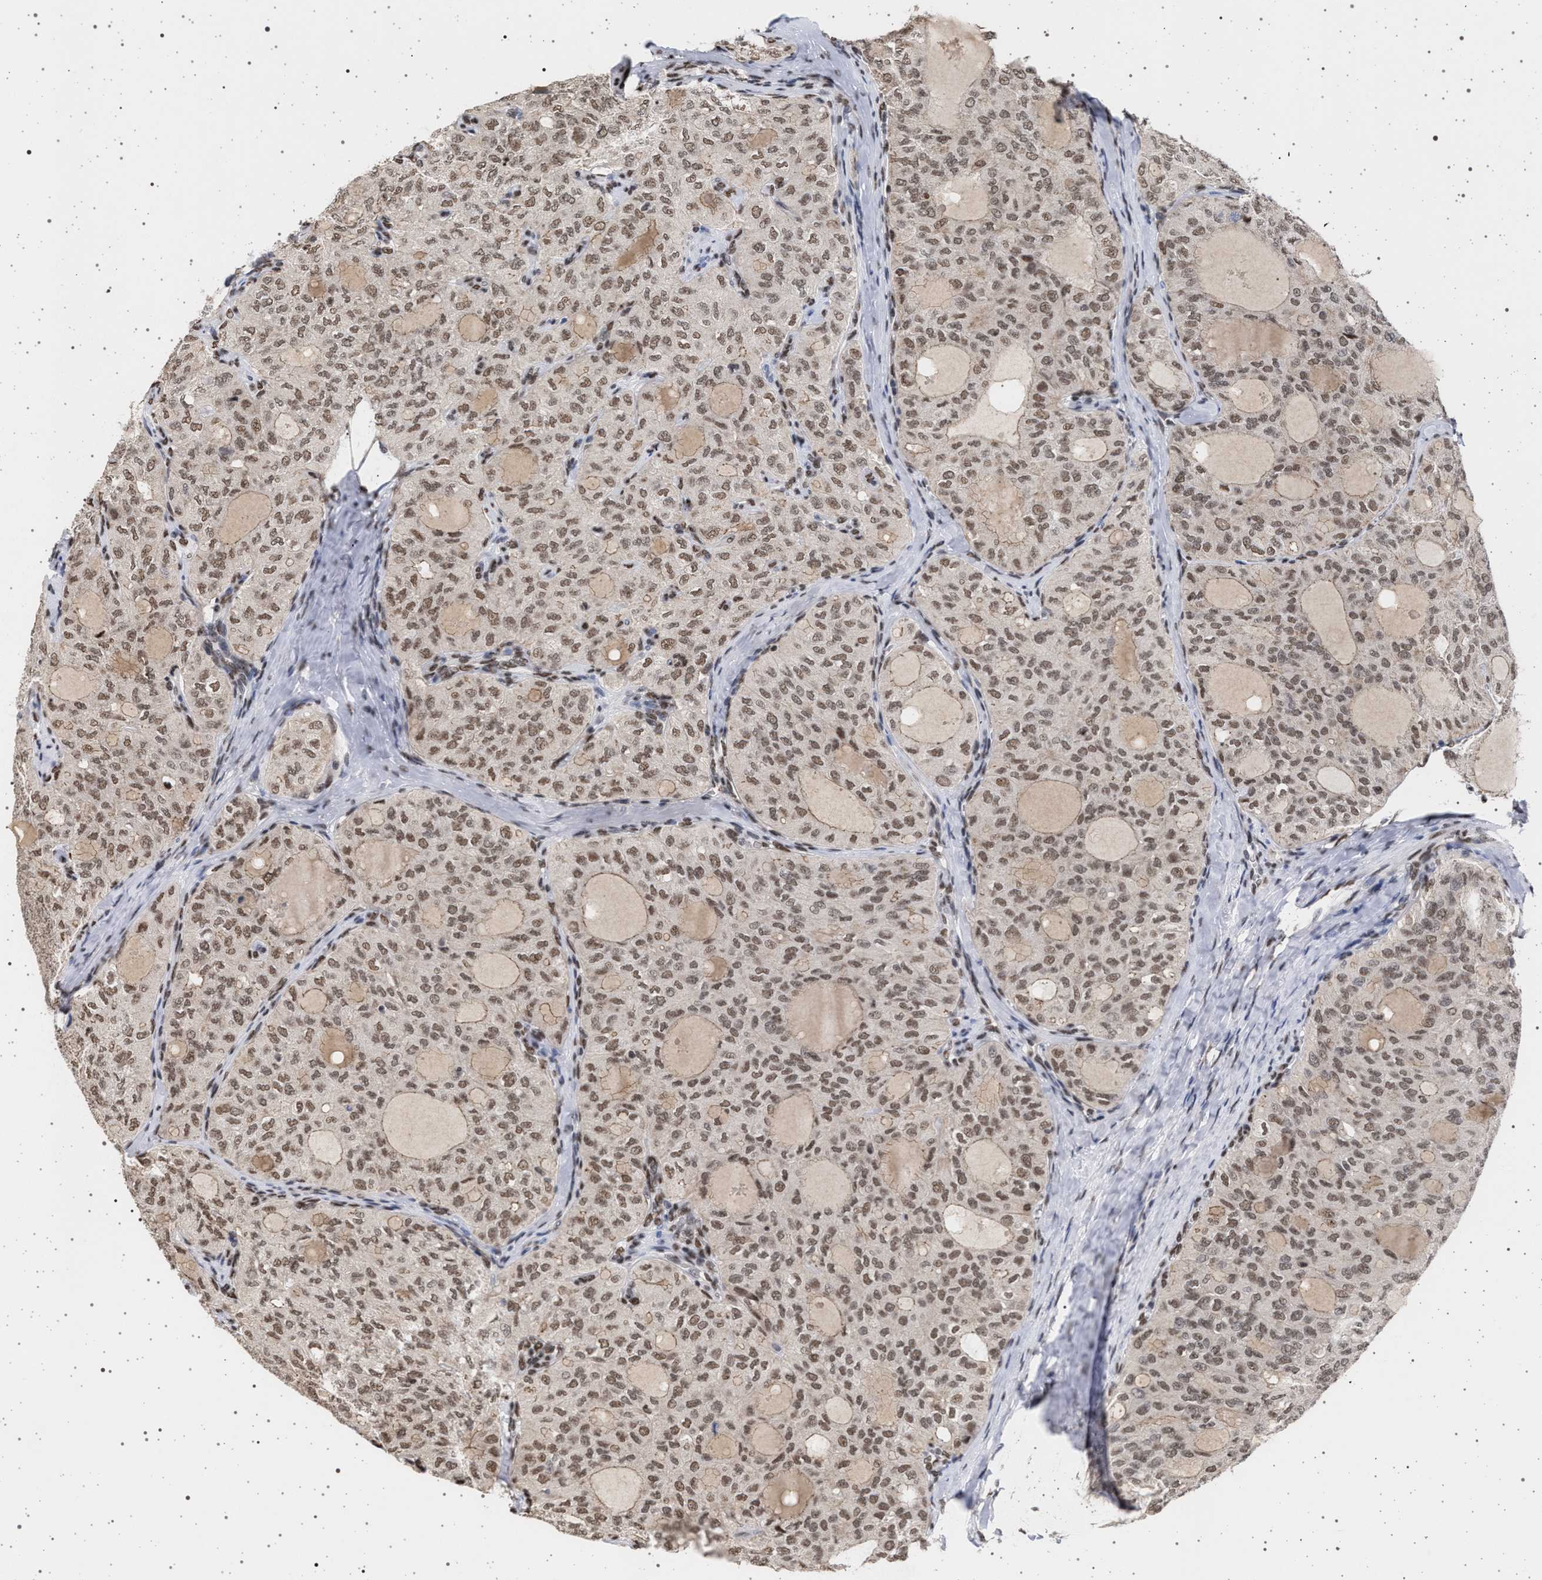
{"staining": {"intensity": "moderate", "quantity": ">75%", "location": "nuclear"}, "tissue": "thyroid cancer", "cell_type": "Tumor cells", "image_type": "cancer", "snomed": [{"axis": "morphology", "description": "Follicular adenoma carcinoma, NOS"}, {"axis": "topography", "description": "Thyroid gland"}], "caption": "The histopathology image displays staining of follicular adenoma carcinoma (thyroid), revealing moderate nuclear protein staining (brown color) within tumor cells.", "gene": "PHF12", "patient": {"sex": "male", "age": 75}}